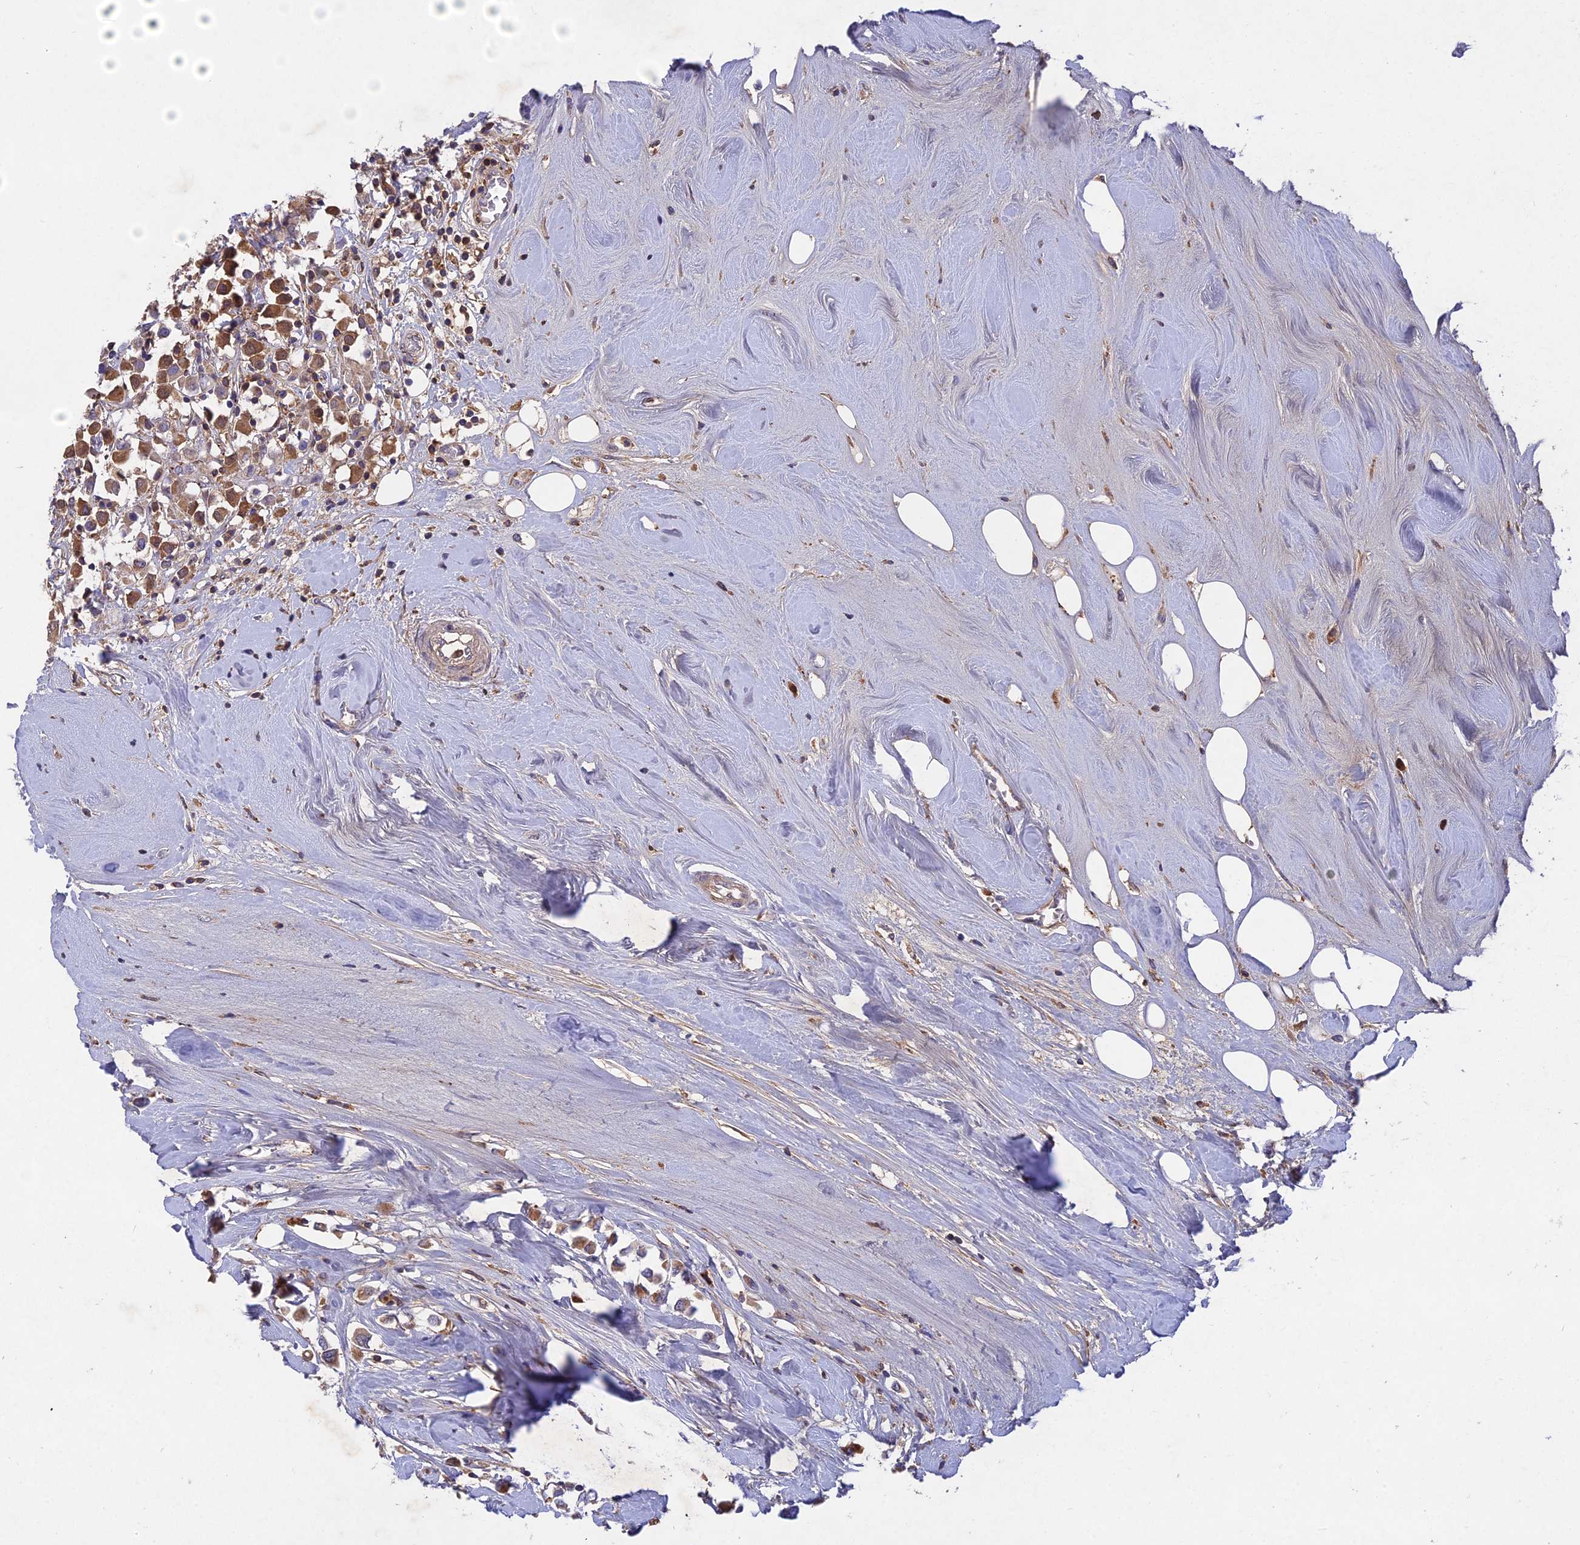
{"staining": {"intensity": "moderate", "quantity": ">75%", "location": "cytoplasmic/membranous"}, "tissue": "breast cancer", "cell_type": "Tumor cells", "image_type": "cancer", "snomed": [{"axis": "morphology", "description": "Duct carcinoma"}, {"axis": "topography", "description": "Breast"}], "caption": "A photomicrograph showing moderate cytoplasmic/membranous positivity in about >75% of tumor cells in breast intraductal carcinoma, as visualized by brown immunohistochemical staining.", "gene": "ADO", "patient": {"sex": "female", "age": 61}}